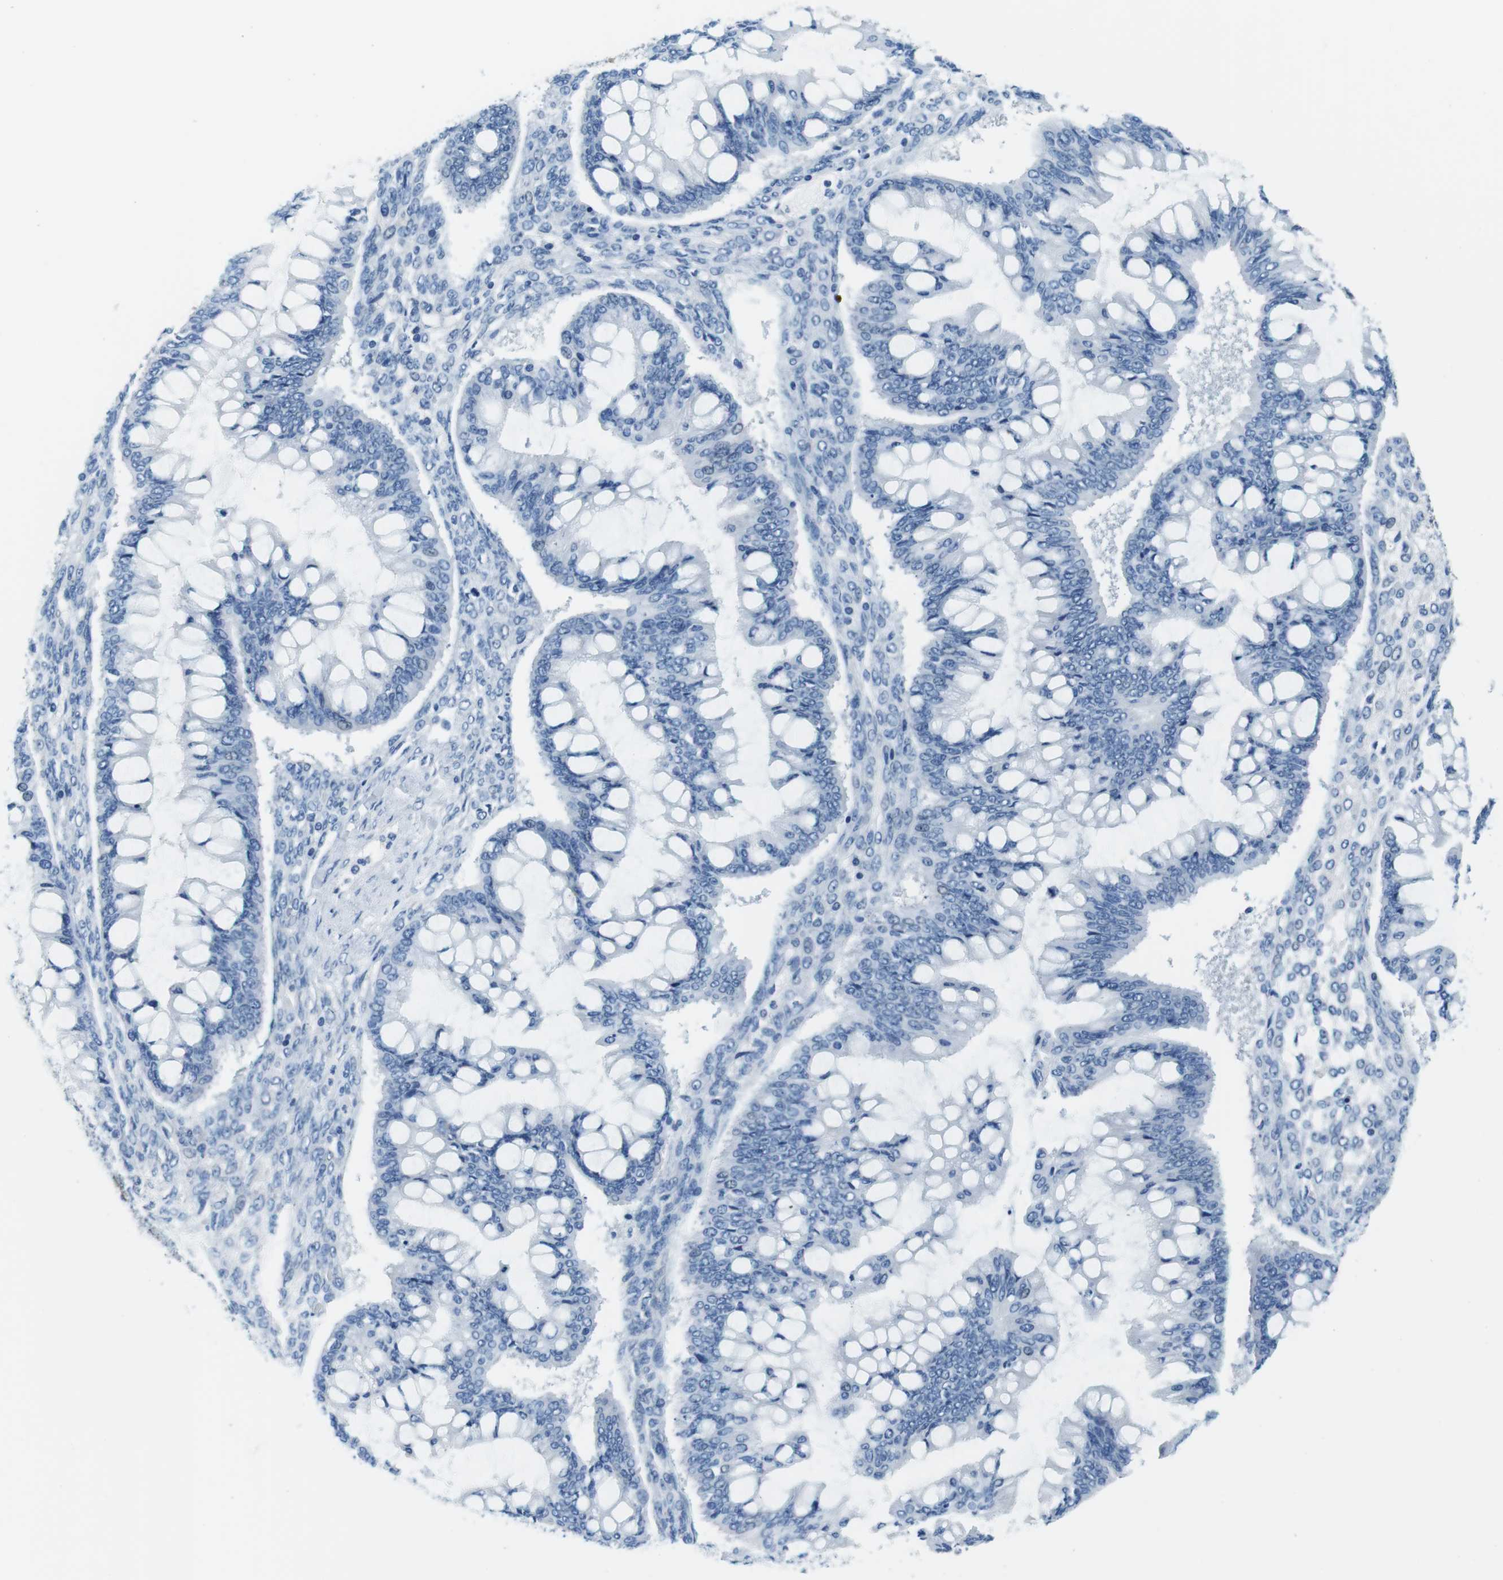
{"staining": {"intensity": "negative", "quantity": "none", "location": "none"}, "tissue": "ovarian cancer", "cell_type": "Tumor cells", "image_type": "cancer", "snomed": [{"axis": "morphology", "description": "Cystadenocarcinoma, mucinous, NOS"}, {"axis": "topography", "description": "Ovary"}], "caption": "This is an immunohistochemistry histopathology image of human ovarian cancer (mucinous cystadenocarcinoma). There is no staining in tumor cells.", "gene": "EIF2B5", "patient": {"sex": "female", "age": 73}}